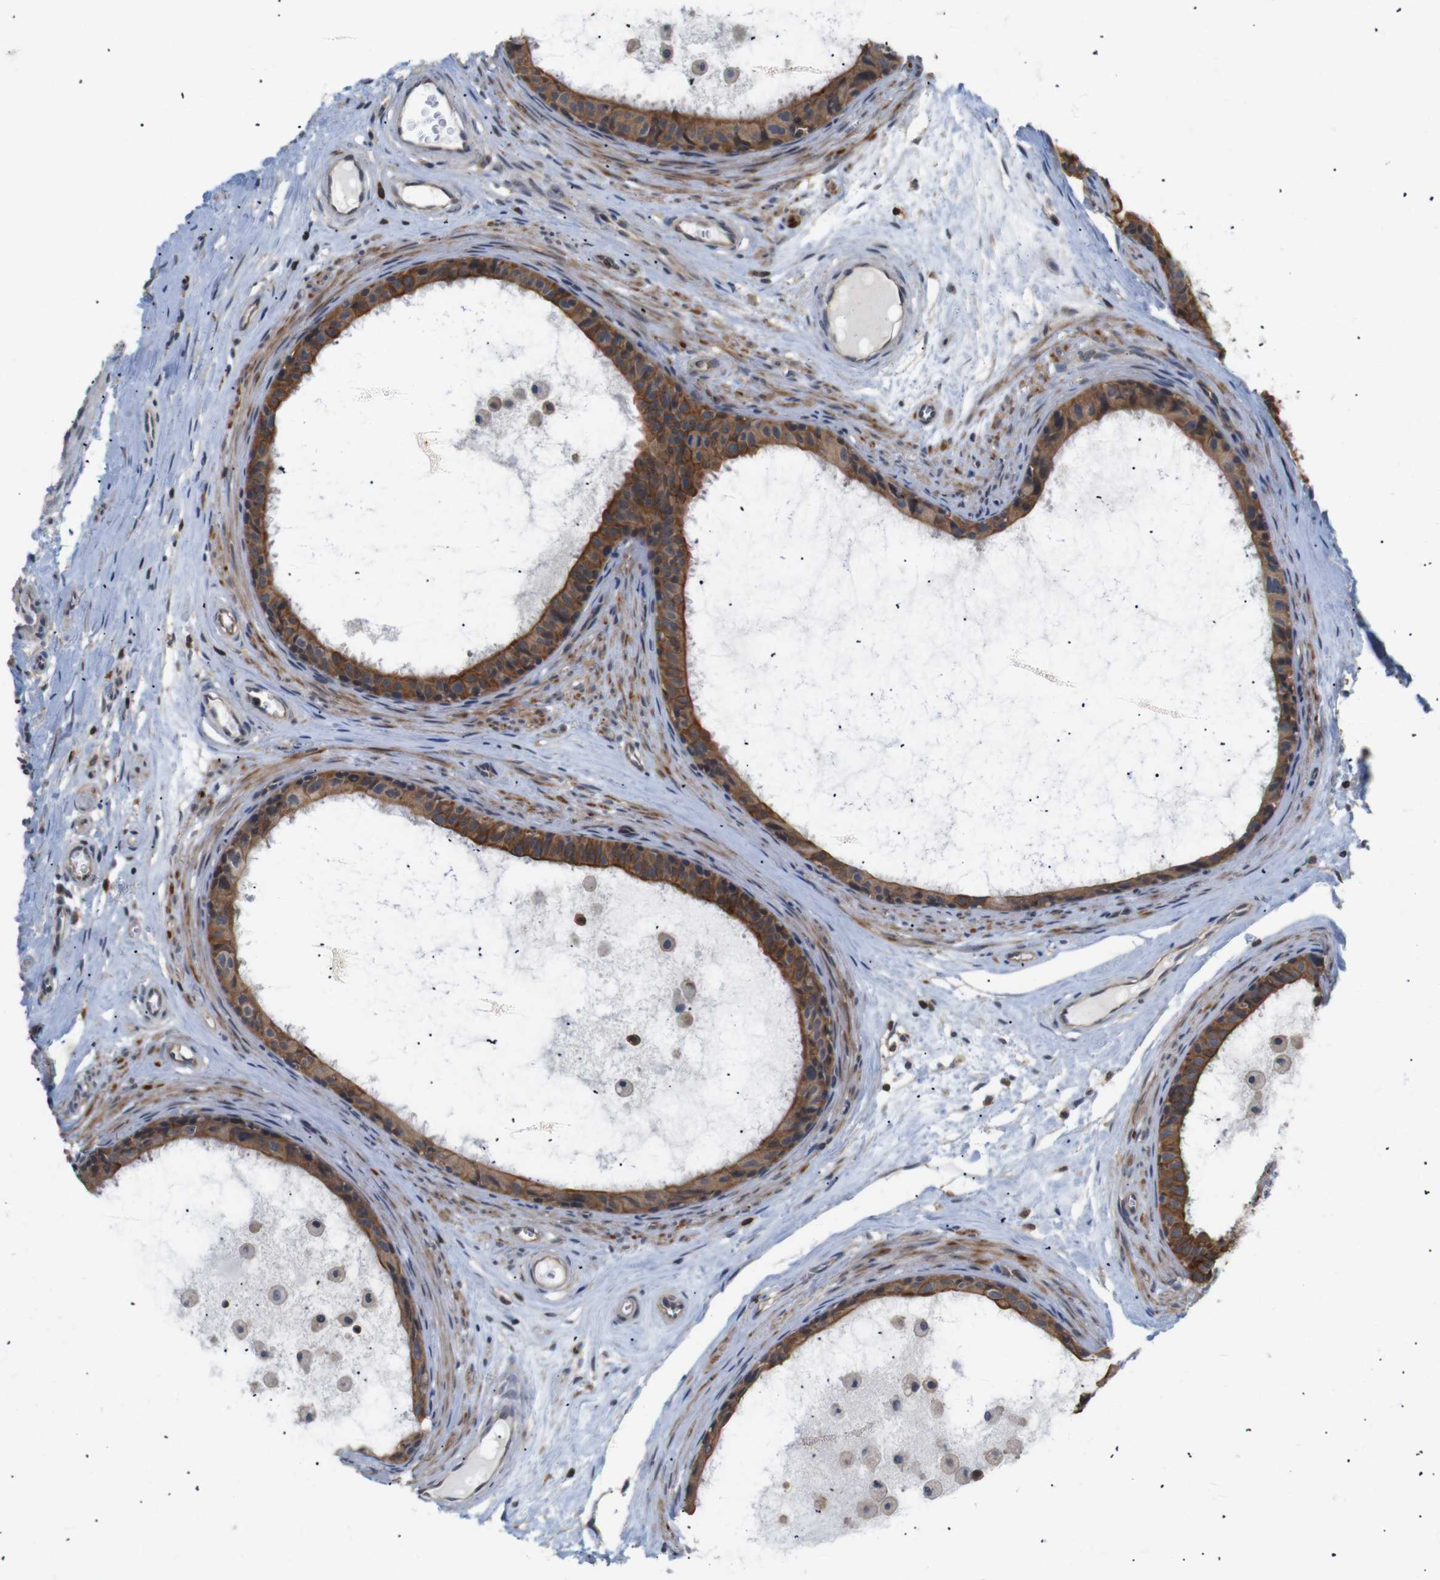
{"staining": {"intensity": "moderate", "quantity": ">75%", "location": "cytoplasmic/membranous"}, "tissue": "epididymis", "cell_type": "Glandular cells", "image_type": "normal", "snomed": [{"axis": "morphology", "description": "Normal tissue, NOS"}, {"axis": "morphology", "description": "Inflammation, NOS"}, {"axis": "topography", "description": "Epididymis"}], "caption": "Immunohistochemistry (DAB) staining of normal epididymis demonstrates moderate cytoplasmic/membranous protein positivity in about >75% of glandular cells.", "gene": "BRWD3", "patient": {"sex": "male", "age": 85}}